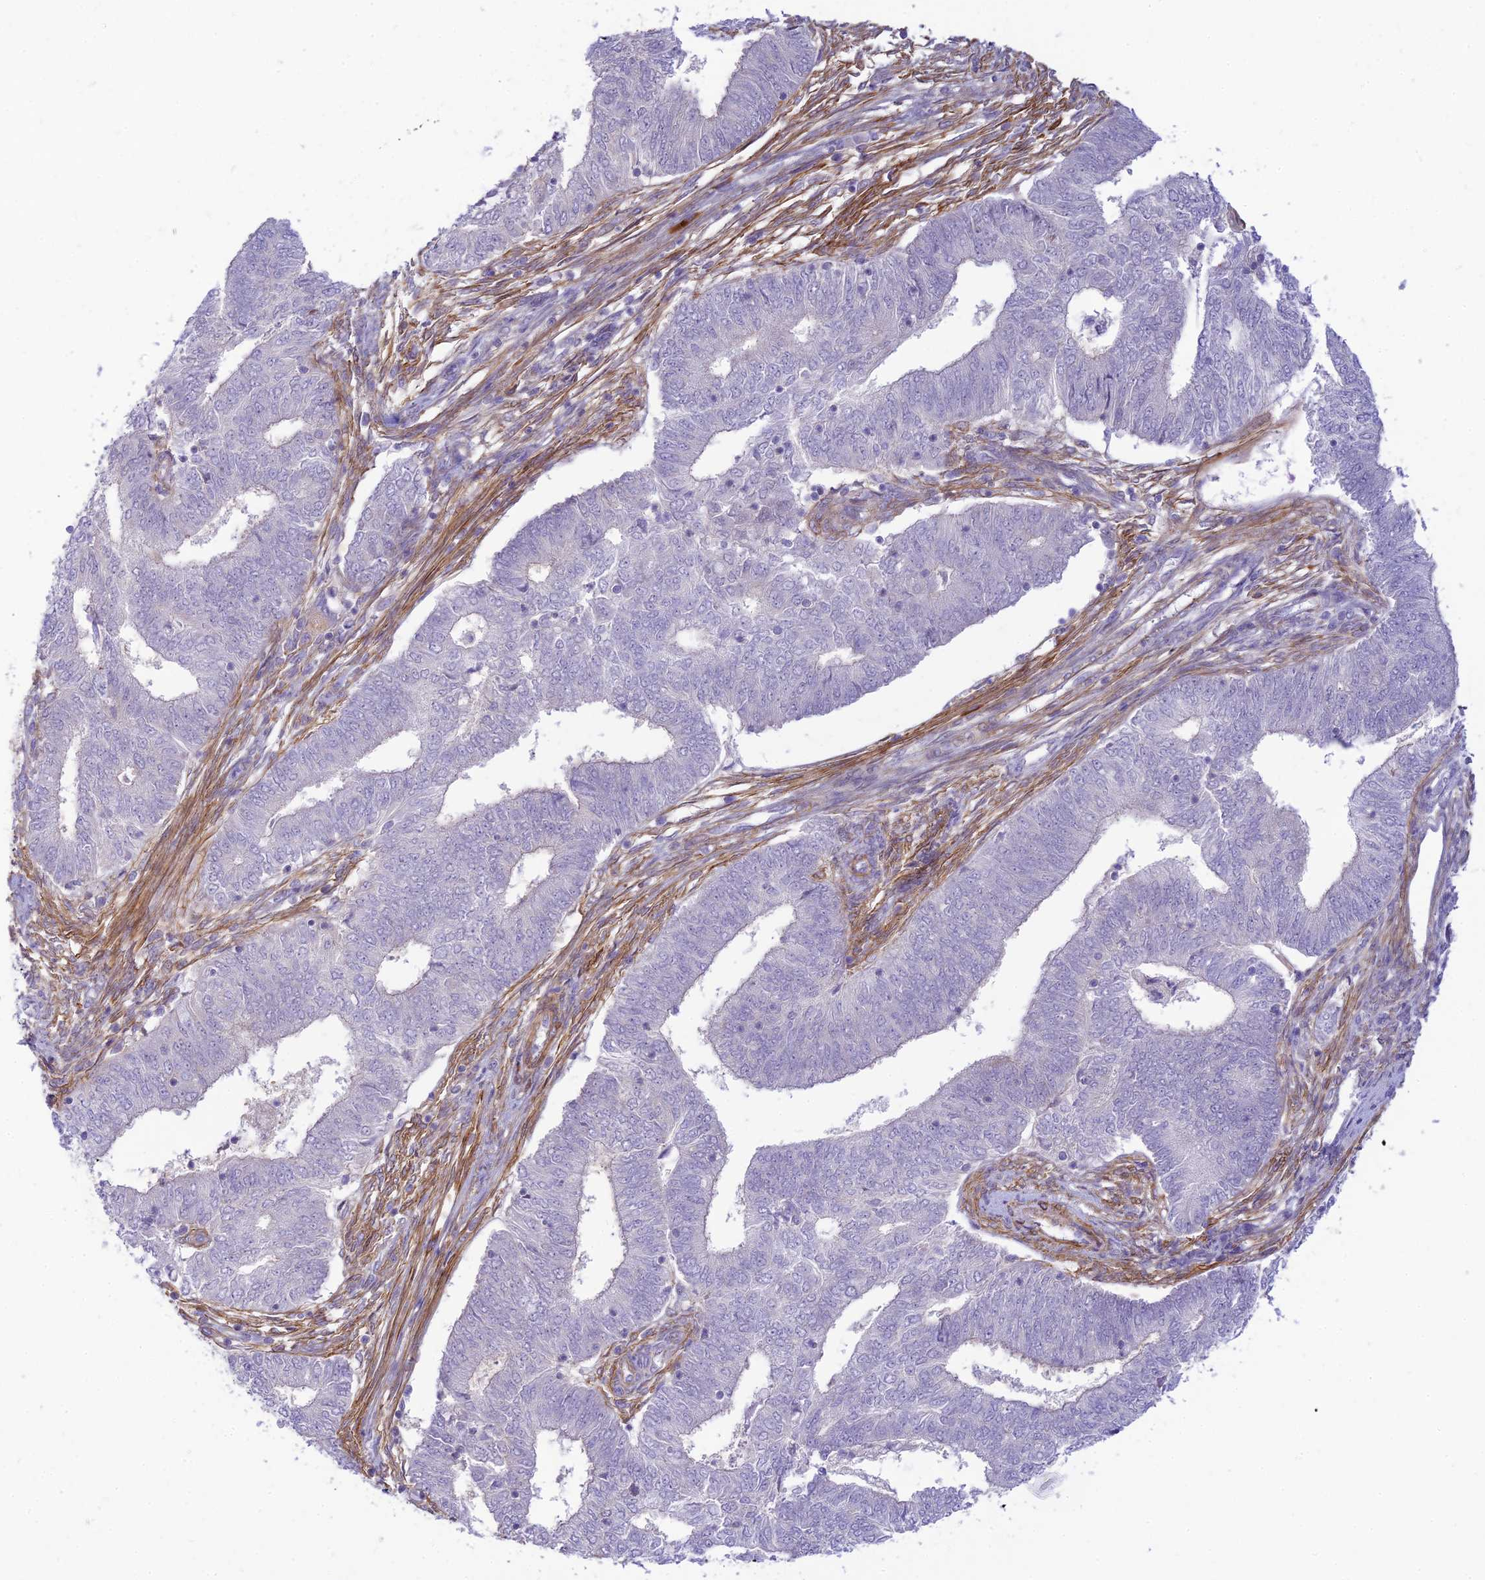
{"staining": {"intensity": "negative", "quantity": "none", "location": "none"}, "tissue": "endometrial cancer", "cell_type": "Tumor cells", "image_type": "cancer", "snomed": [{"axis": "morphology", "description": "Adenocarcinoma, NOS"}, {"axis": "topography", "description": "Endometrium"}], "caption": "An immunohistochemistry (IHC) image of endometrial cancer (adenocarcinoma) is shown. There is no staining in tumor cells of endometrial cancer (adenocarcinoma).", "gene": "FBXW4", "patient": {"sex": "female", "age": 62}}